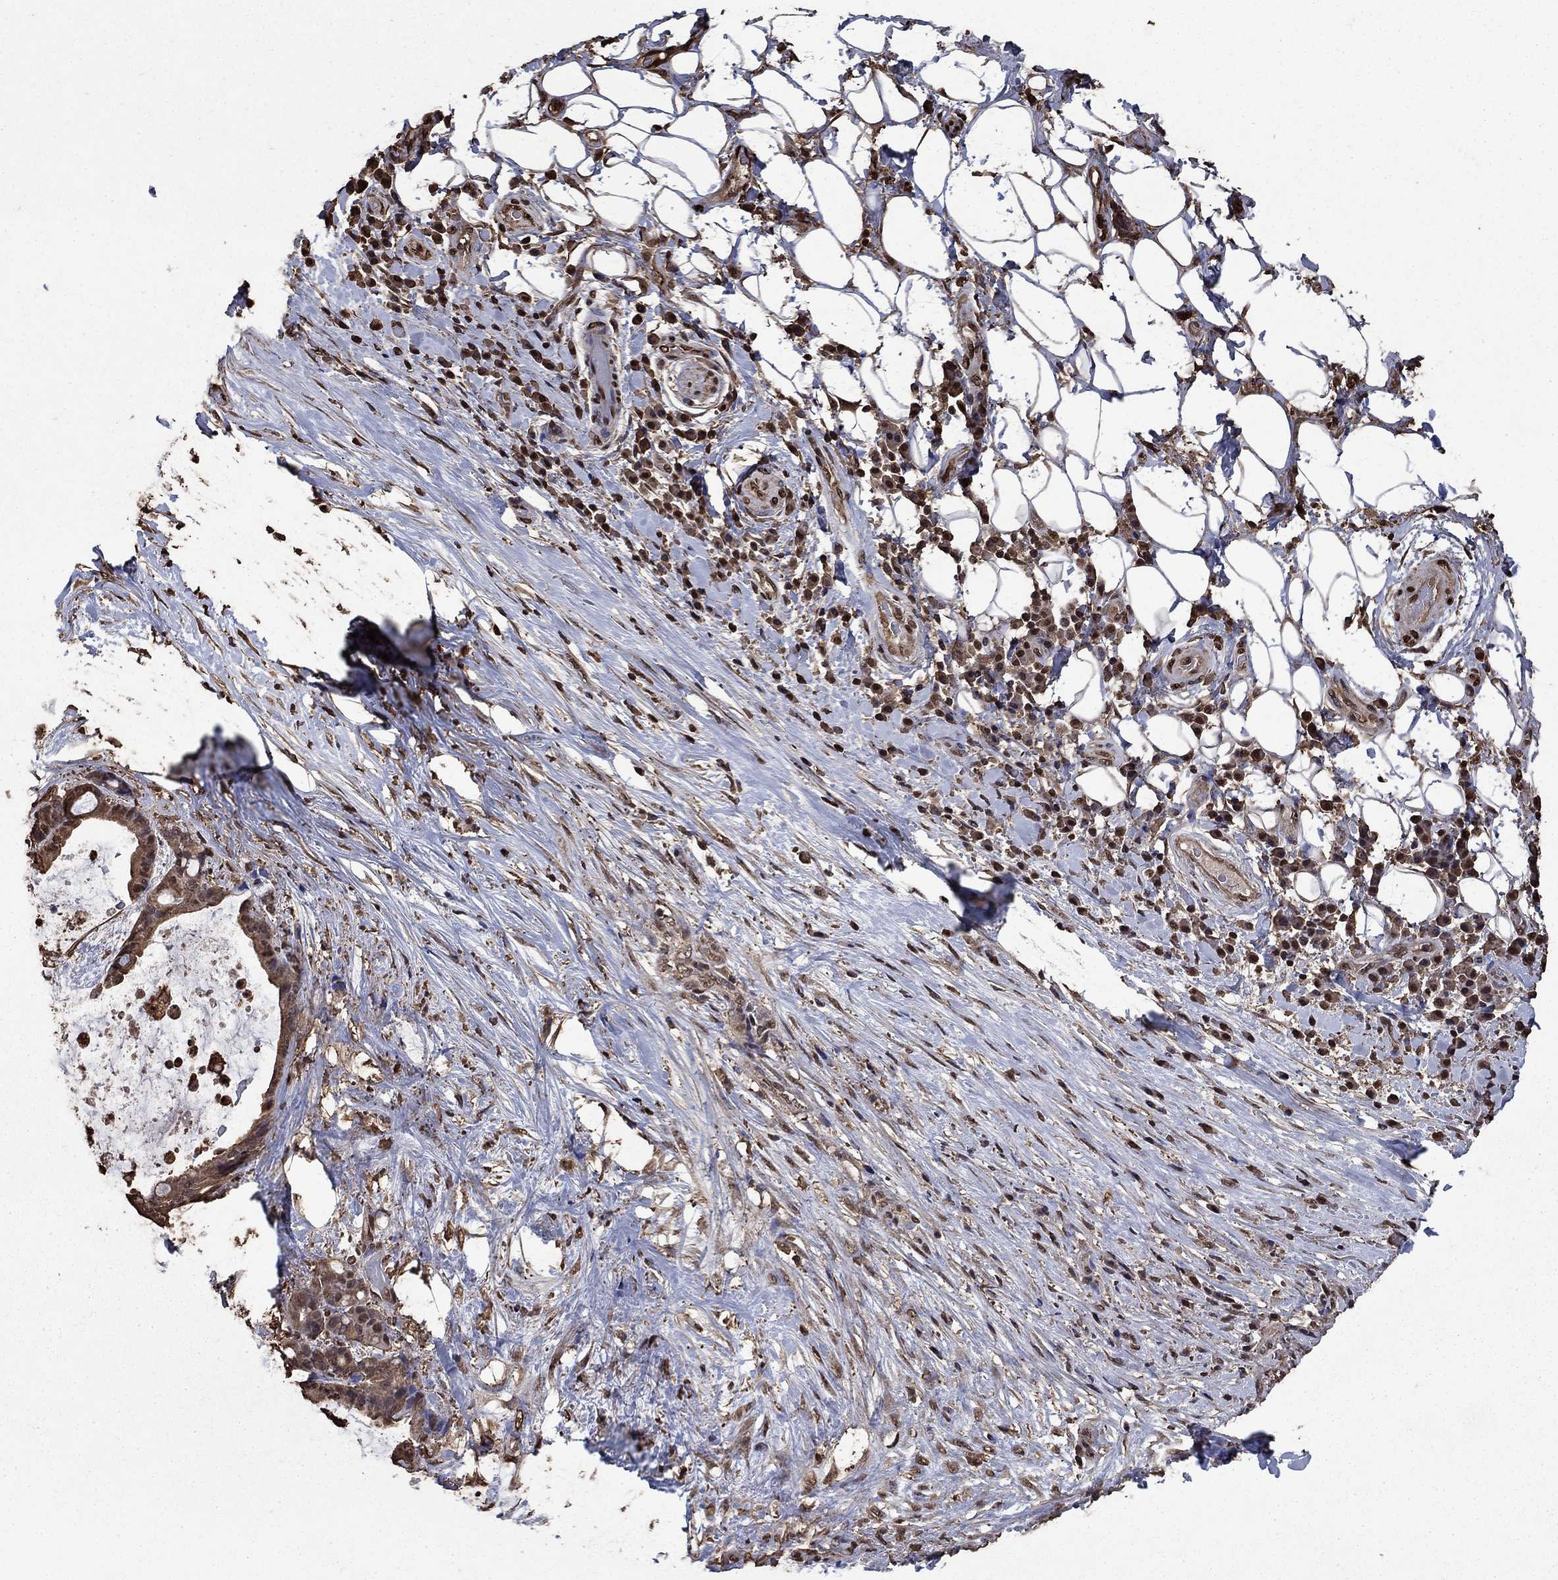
{"staining": {"intensity": "moderate", "quantity": "<25%", "location": "nuclear"}, "tissue": "liver cancer", "cell_type": "Tumor cells", "image_type": "cancer", "snomed": [{"axis": "morphology", "description": "Cholangiocarcinoma"}, {"axis": "topography", "description": "Liver"}], "caption": "Immunohistochemistry image of neoplastic tissue: cholangiocarcinoma (liver) stained using immunohistochemistry displays low levels of moderate protein expression localized specifically in the nuclear of tumor cells, appearing as a nuclear brown color.", "gene": "GAPDH", "patient": {"sex": "female", "age": 73}}